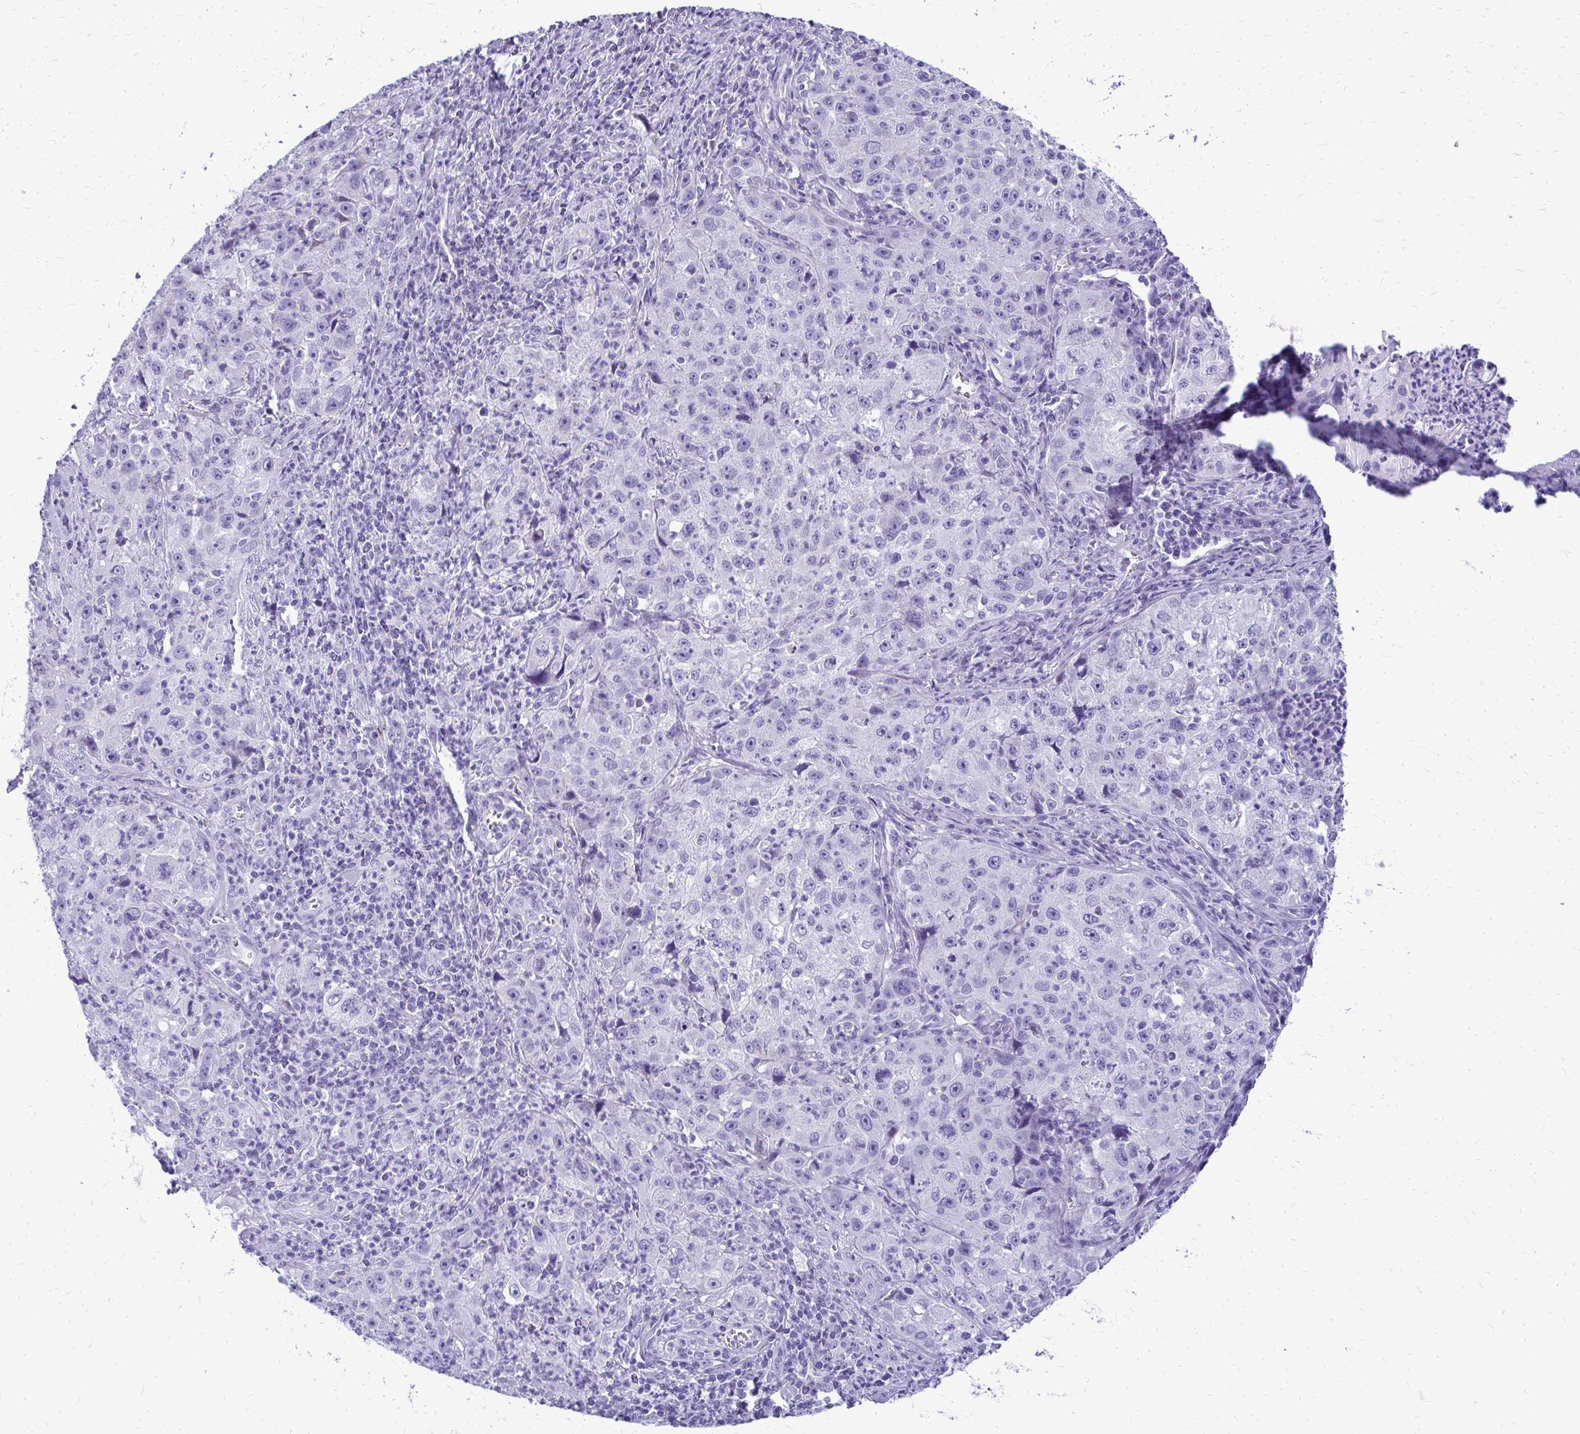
{"staining": {"intensity": "negative", "quantity": "none", "location": "none"}, "tissue": "lung cancer", "cell_type": "Tumor cells", "image_type": "cancer", "snomed": [{"axis": "morphology", "description": "Squamous cell carcinoma, NOS"}, {"axis": "topography", "description": "Lung"}], "caption": "Lung squamous cell carcinoma stained for a protein using immunohistochemistry reveals no expression tumor cells.", "gene": "RALYL", "patient": {"sex": "male", "age": 71}}